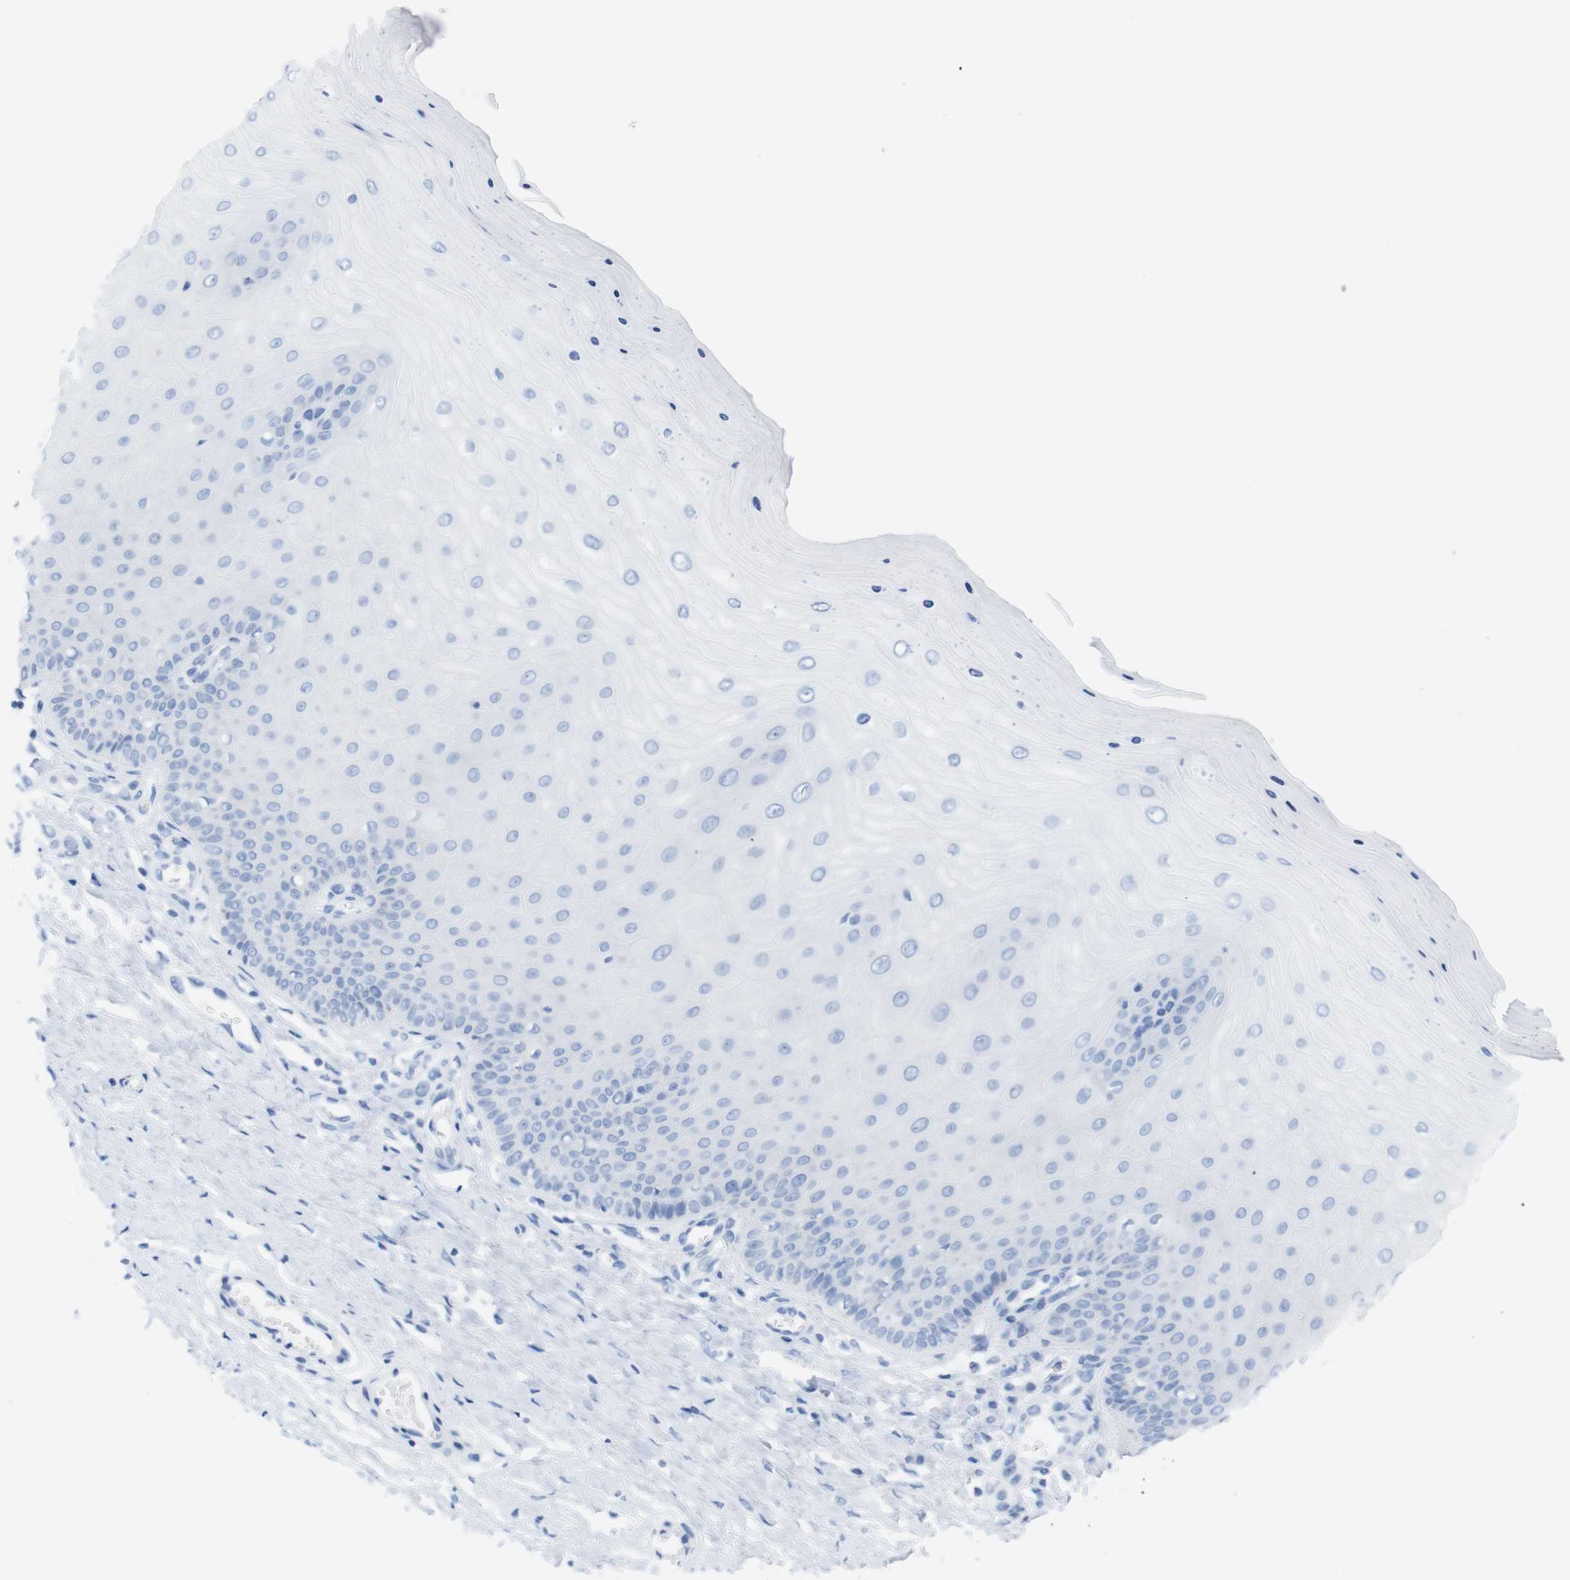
{"staining": {"intensity": "negative", "quantity": "none", "location": "none"}, "tissue": "cervix", "cell_type": "Glandular cells", "image_type": "normal", "snomed": [{"axis": "morphology", "description": "Normal tissue, NOS"}, {"axis": "topography", "description": "Cervix"}], "caption": "Glandular cells show no significant protein staining in benign cervix. The staining is performed using DAB (3,3'-diaminobenzidine) brown chromogen with nuclei counter-stained in using hematoxylin.", "gene": "LAG3", "patient": {"sex": "female", "age": 55}}